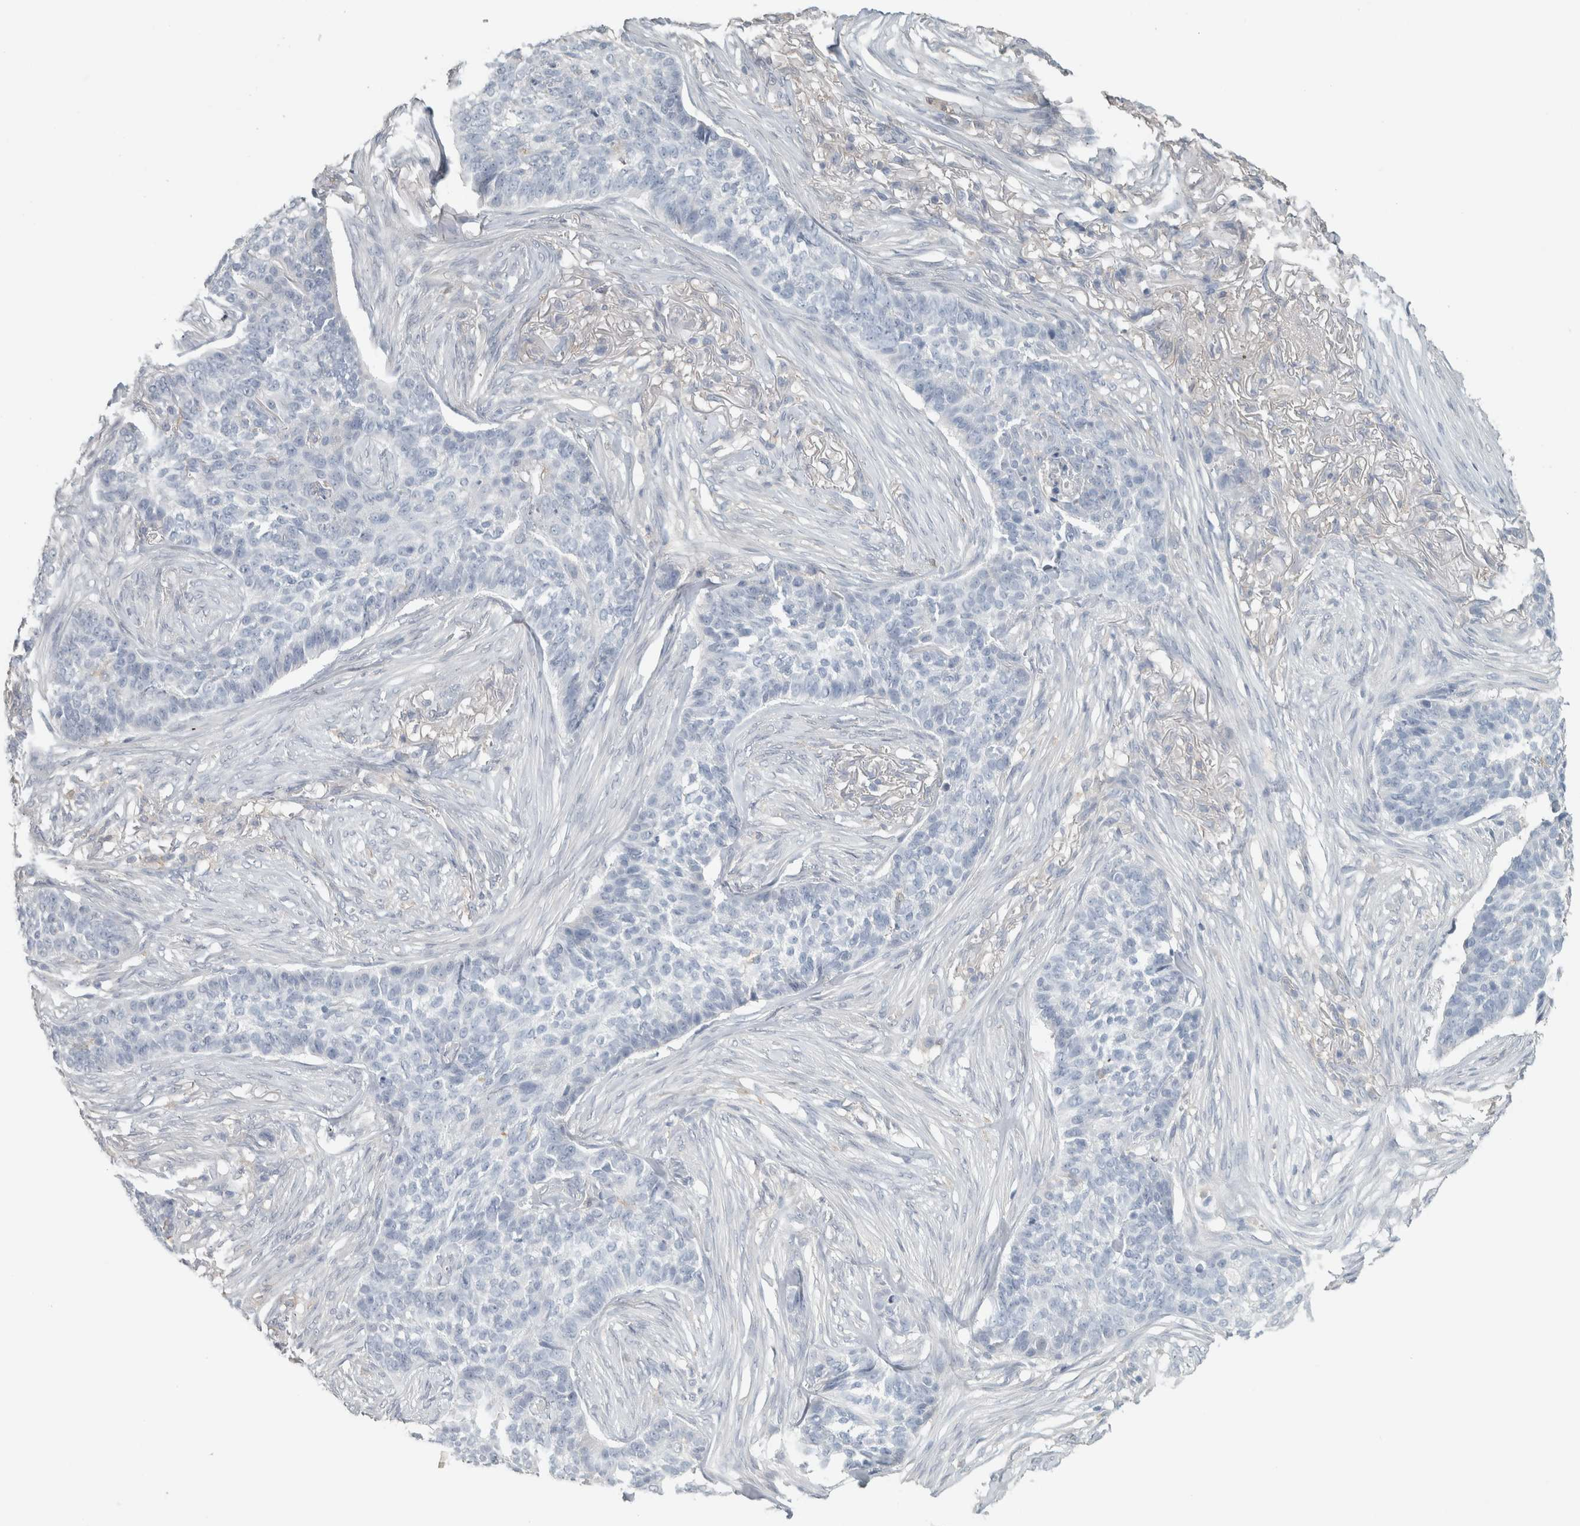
{"staining": {"intensity": "negative", "quantity": "none", "location": "none"}, "tissue": "skin cancer", "cell_type": "Tumor cells", "image_type": "cancer", "snomed": [{"axis": "morphology", "description": "Basal cell carcinoma"}, {"axis": "topography", "description": "Skin"}], "caption": "This micrograph is of skin cancer stained with immunohistochemistry to label a protein in brown with the nuclei are counter-stained blue. There is no staining in tumor cells. Nuclei are stained in blue.", "gene": "SCIN", "patient": {"sex": "male", "age": 85}}